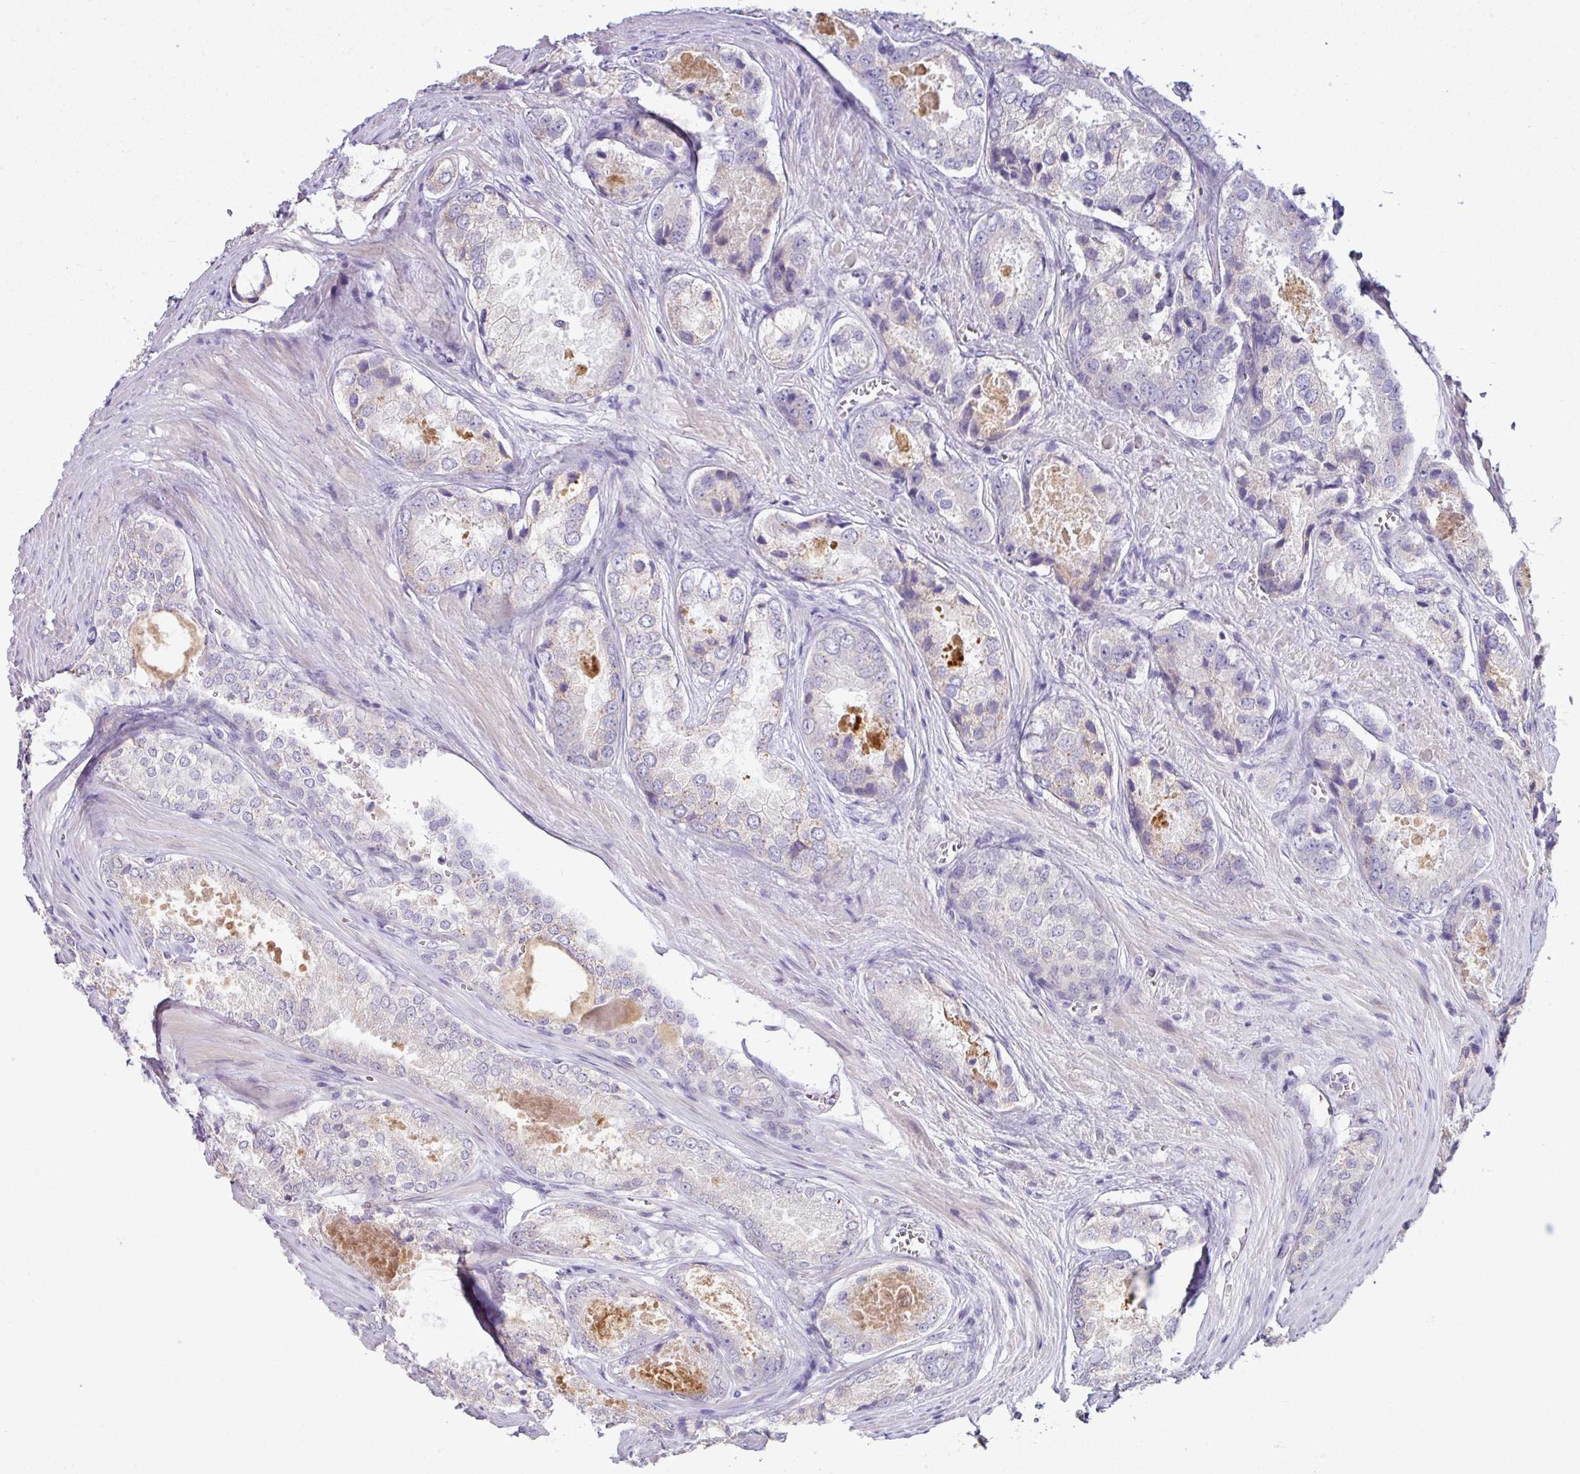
{"staining": {"intensity": "negative", "quantity": "none", "location": "none"}, "tissue": "prostate cancer", "cell_type": "Tumor cells", "image_type": "cancer", "snomed": [{"axis": "morphology", "description": "Adenocarcinoma, Low grade"}, {"axis": "topography", "description": "Prostate"}], "caption": "Immunohistochemistry histopathology image of neoplastic tissue: prostate adenocarcinoma (low-grade) stained with DAB (3,3'-diaminobenzidine) shows no significant protein staining in tumor cells.", "gene": "SLAMF6", "patient": {"sex": "male", "age": 68}}